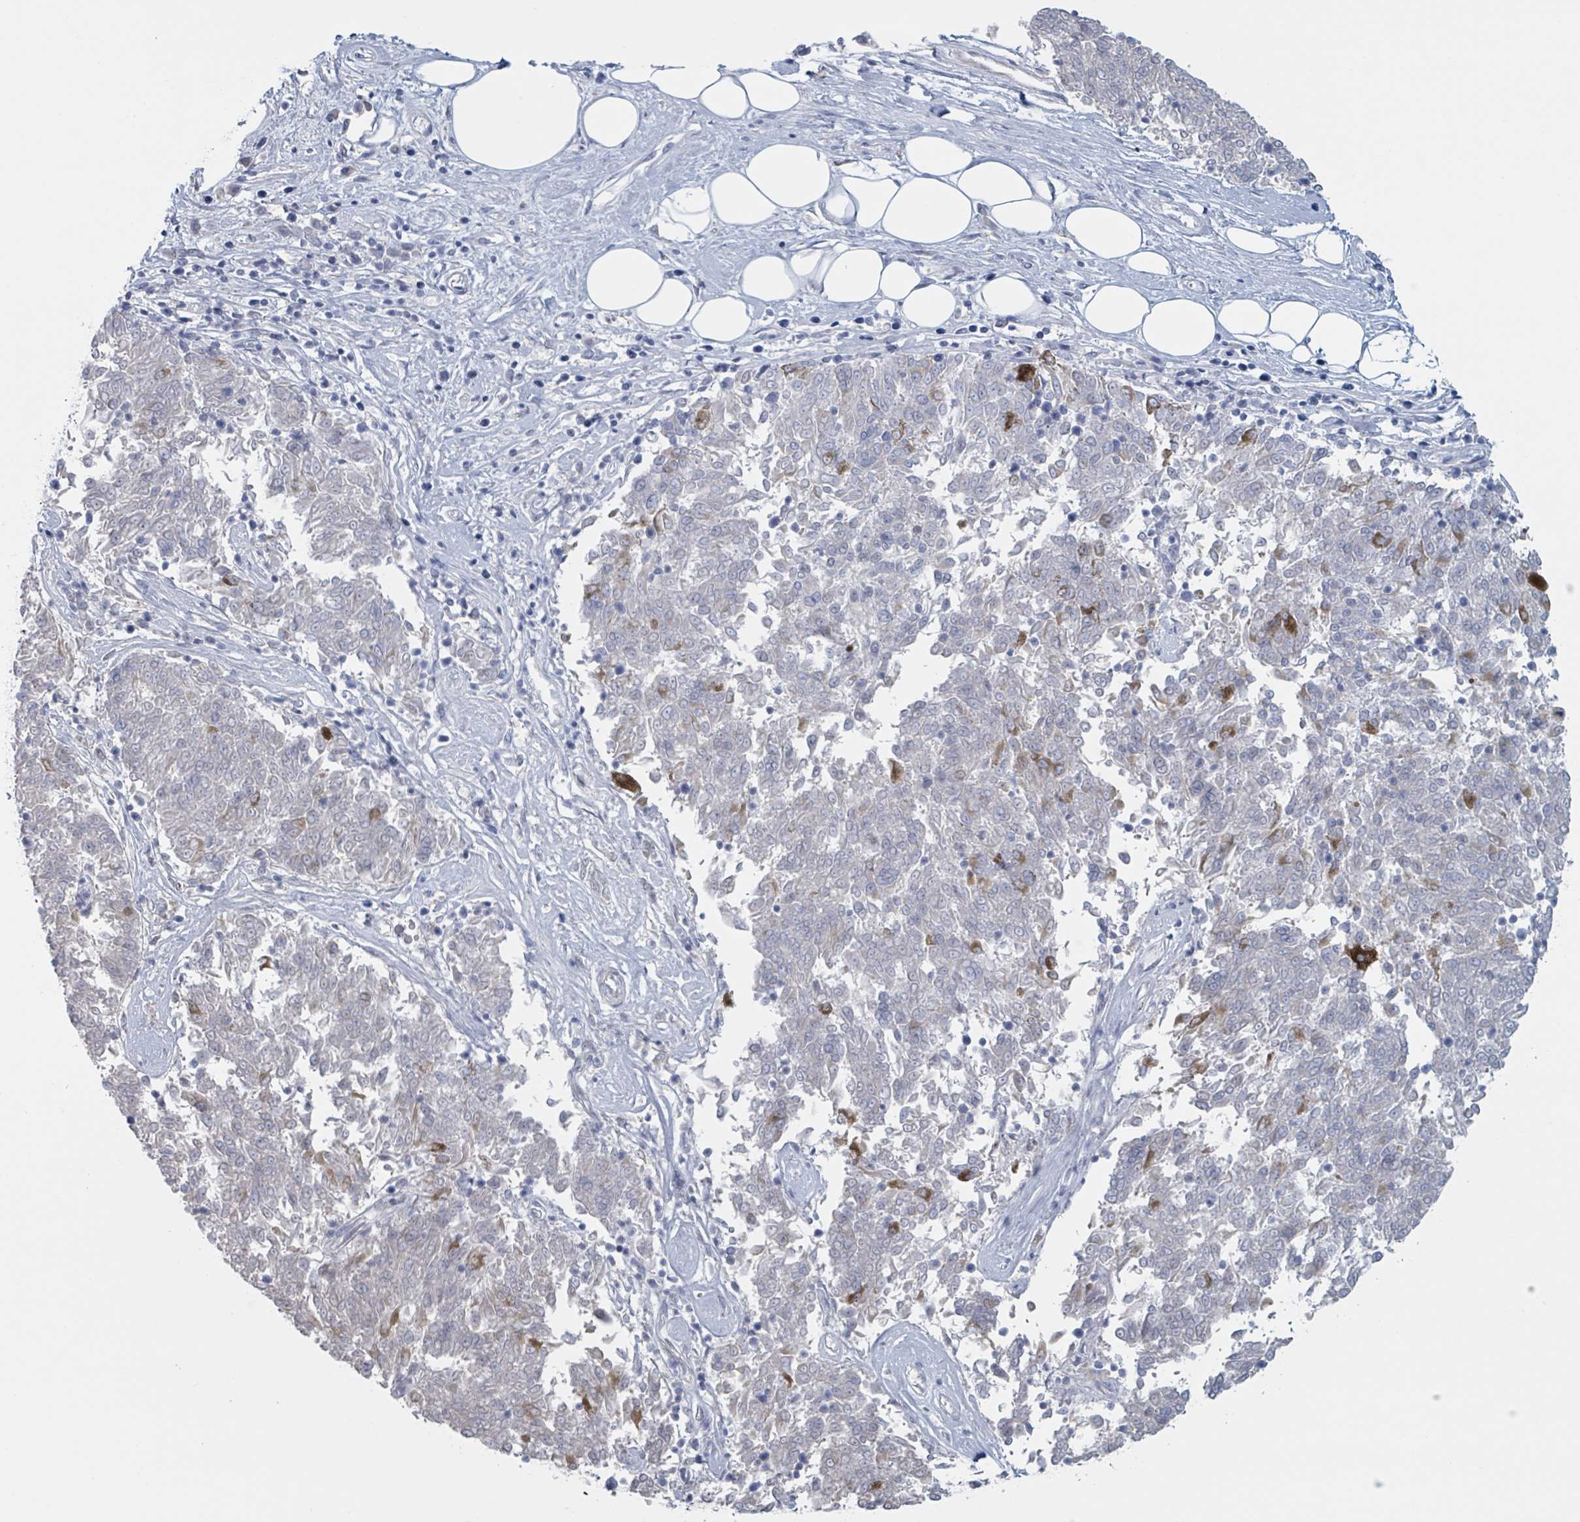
{"staining": {"intensity": "negative", "quantity": "none", "location": "none"}, "tissue": "melanoma", "cell_type": "Tumor cells", "image_type": "cancer", "snomed": [{"axis": "morphology", "description": "Malignant melanoma, NOS"}, {"axis": "topography", "description": "Skin"}], "caption": "This is an immunohistochemistry photomicrograph of melanoma. There is no positivity in tumor cells.", "gene": "KLK4", "patient": {"sex": "female", "age": 72}}